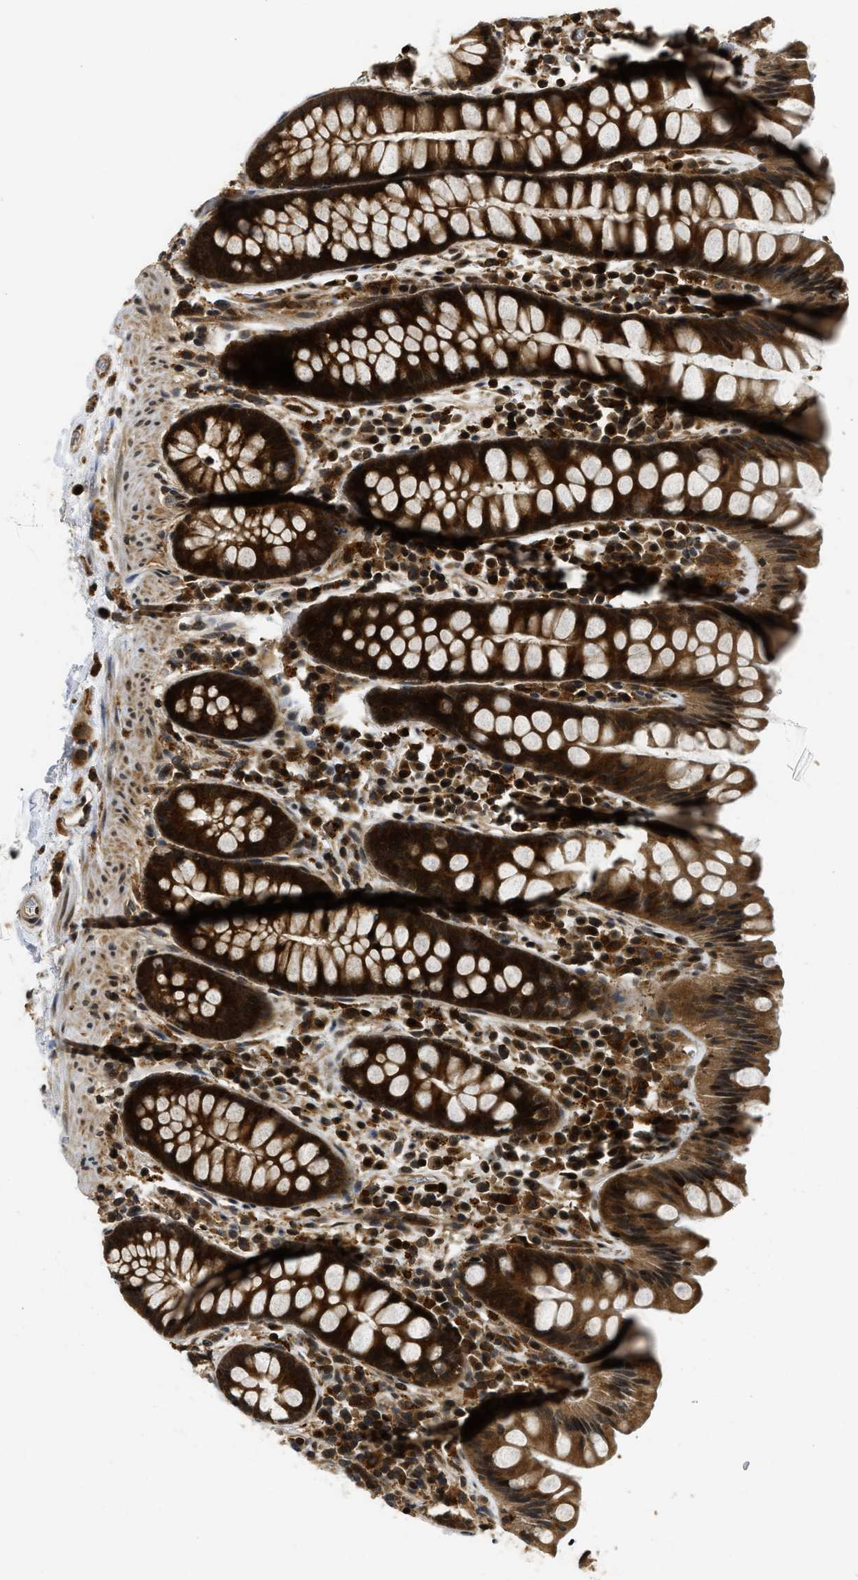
{"staining": {"intensity": "strong", "quantity": ">75%", "location": "cytoplasmic/membranous,nuclear"}, "tissue": "colon", "cell_type": "Endothelial cells", "image_type": "normal", "snomed": [{"axis": "morphology", "description": "Normal tissue, NOS"}, {"axis": "topography", "description": "Colon"}], "caption": "Protein expression analysis of unremarkable colon reveals strong cytoplasmic/membranous,nuclear positivity in about >75% of endothelial cells. Nuclei are stained in blue.", "gene": "ADSL", "patient": {"sex": "female", "age": 80}}